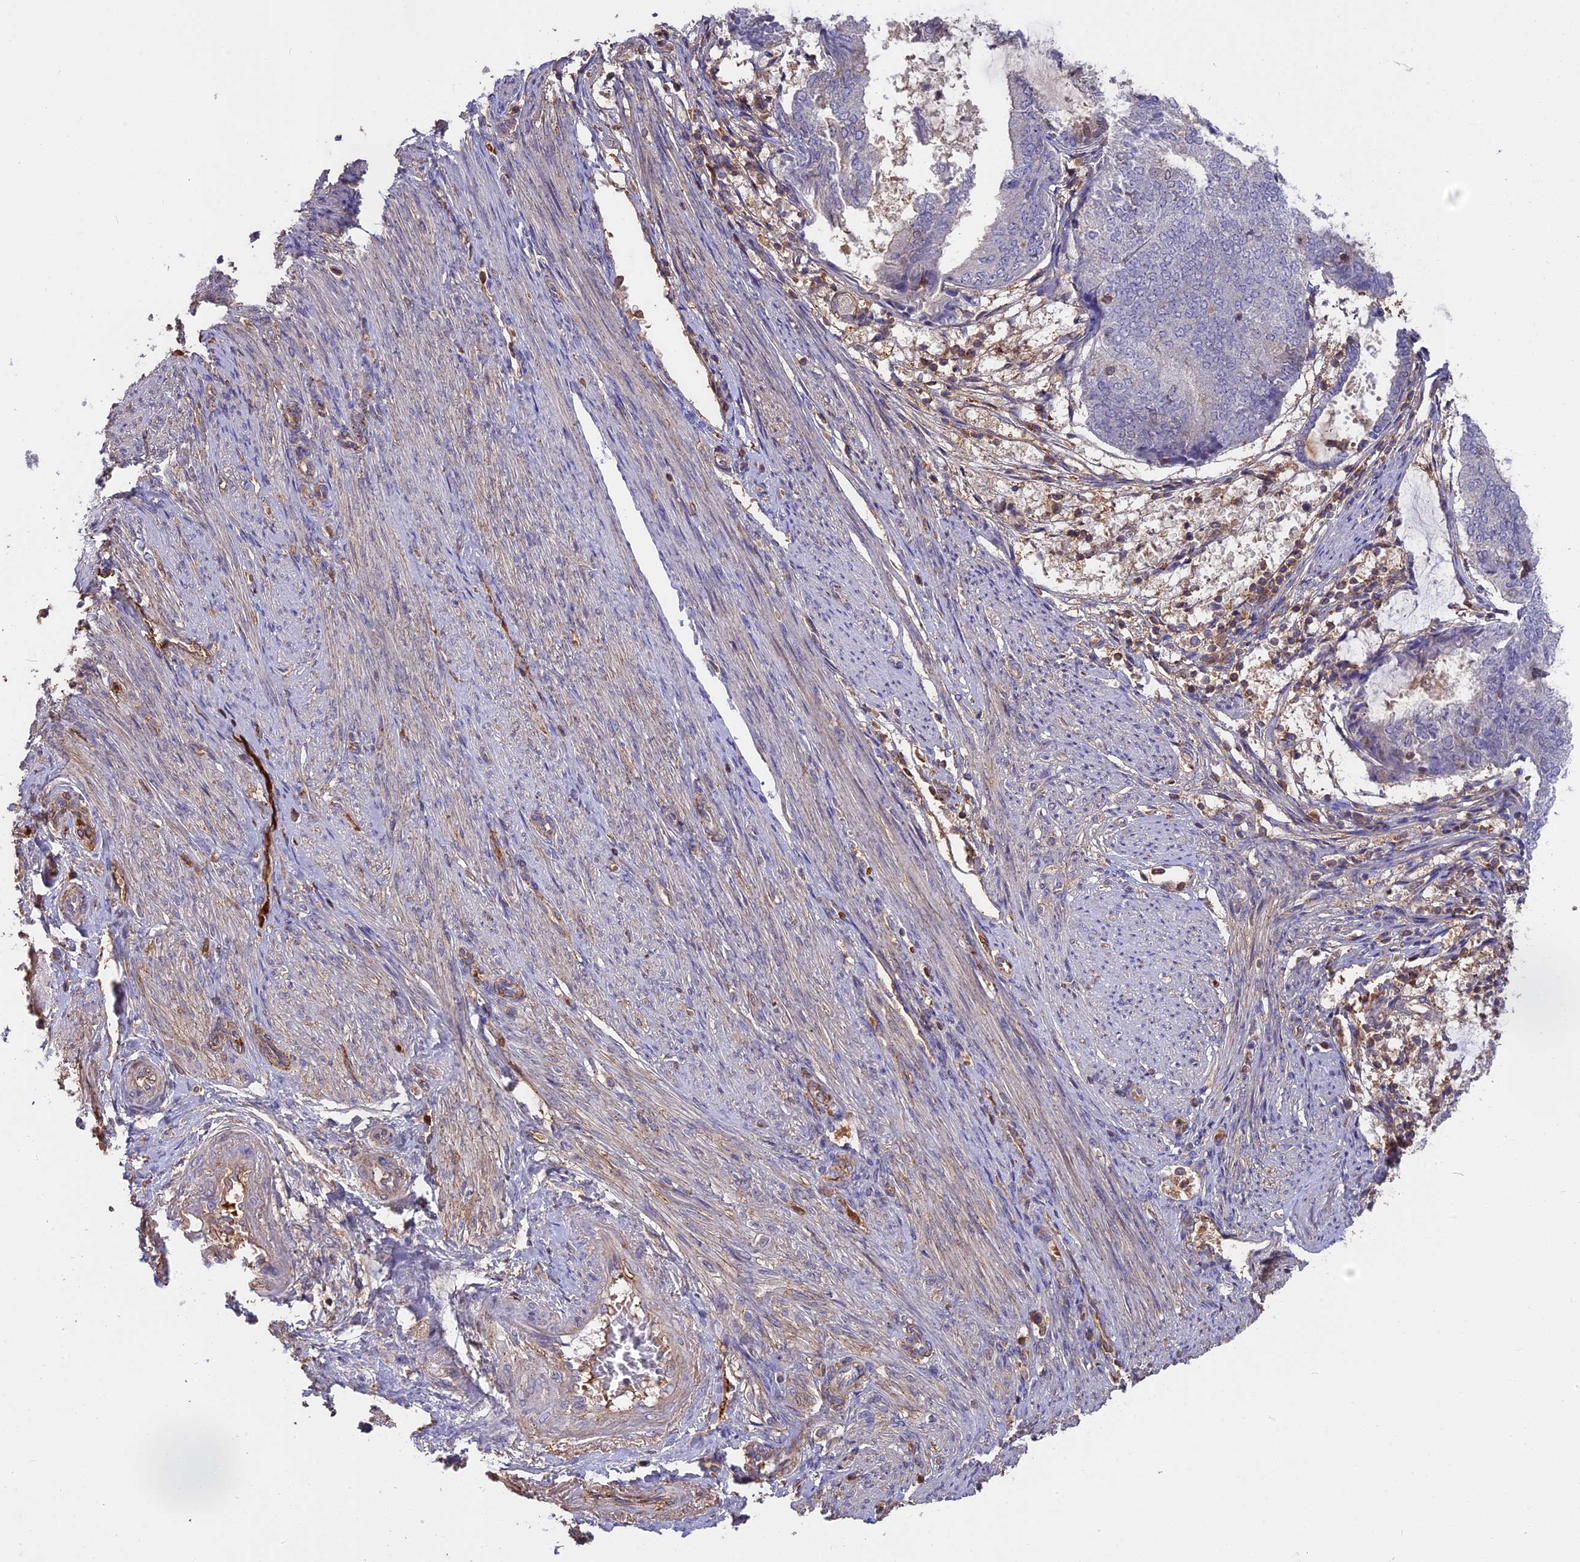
{"staining": {"intensity": "negative", "quantity": "none", "location": "none"}, "tissue": "endometrial cancer", "cell_type": "Tumor cells", "image_type": "cancer", "snomed": [{"axis": "morphology", "description": "Adenocarcinoma, NOS"}, {"axis": "topography", "description": "Endometrium"}], "caption": "Immunohistochemistry micrograph of neoplastic tissue: endometrial cancer (adenocarcinoma) stained with DAB shows no significant protein staining in tumor cells.", "gene": "CFAP119", "patient": {"sex": "female", "age": 81}}